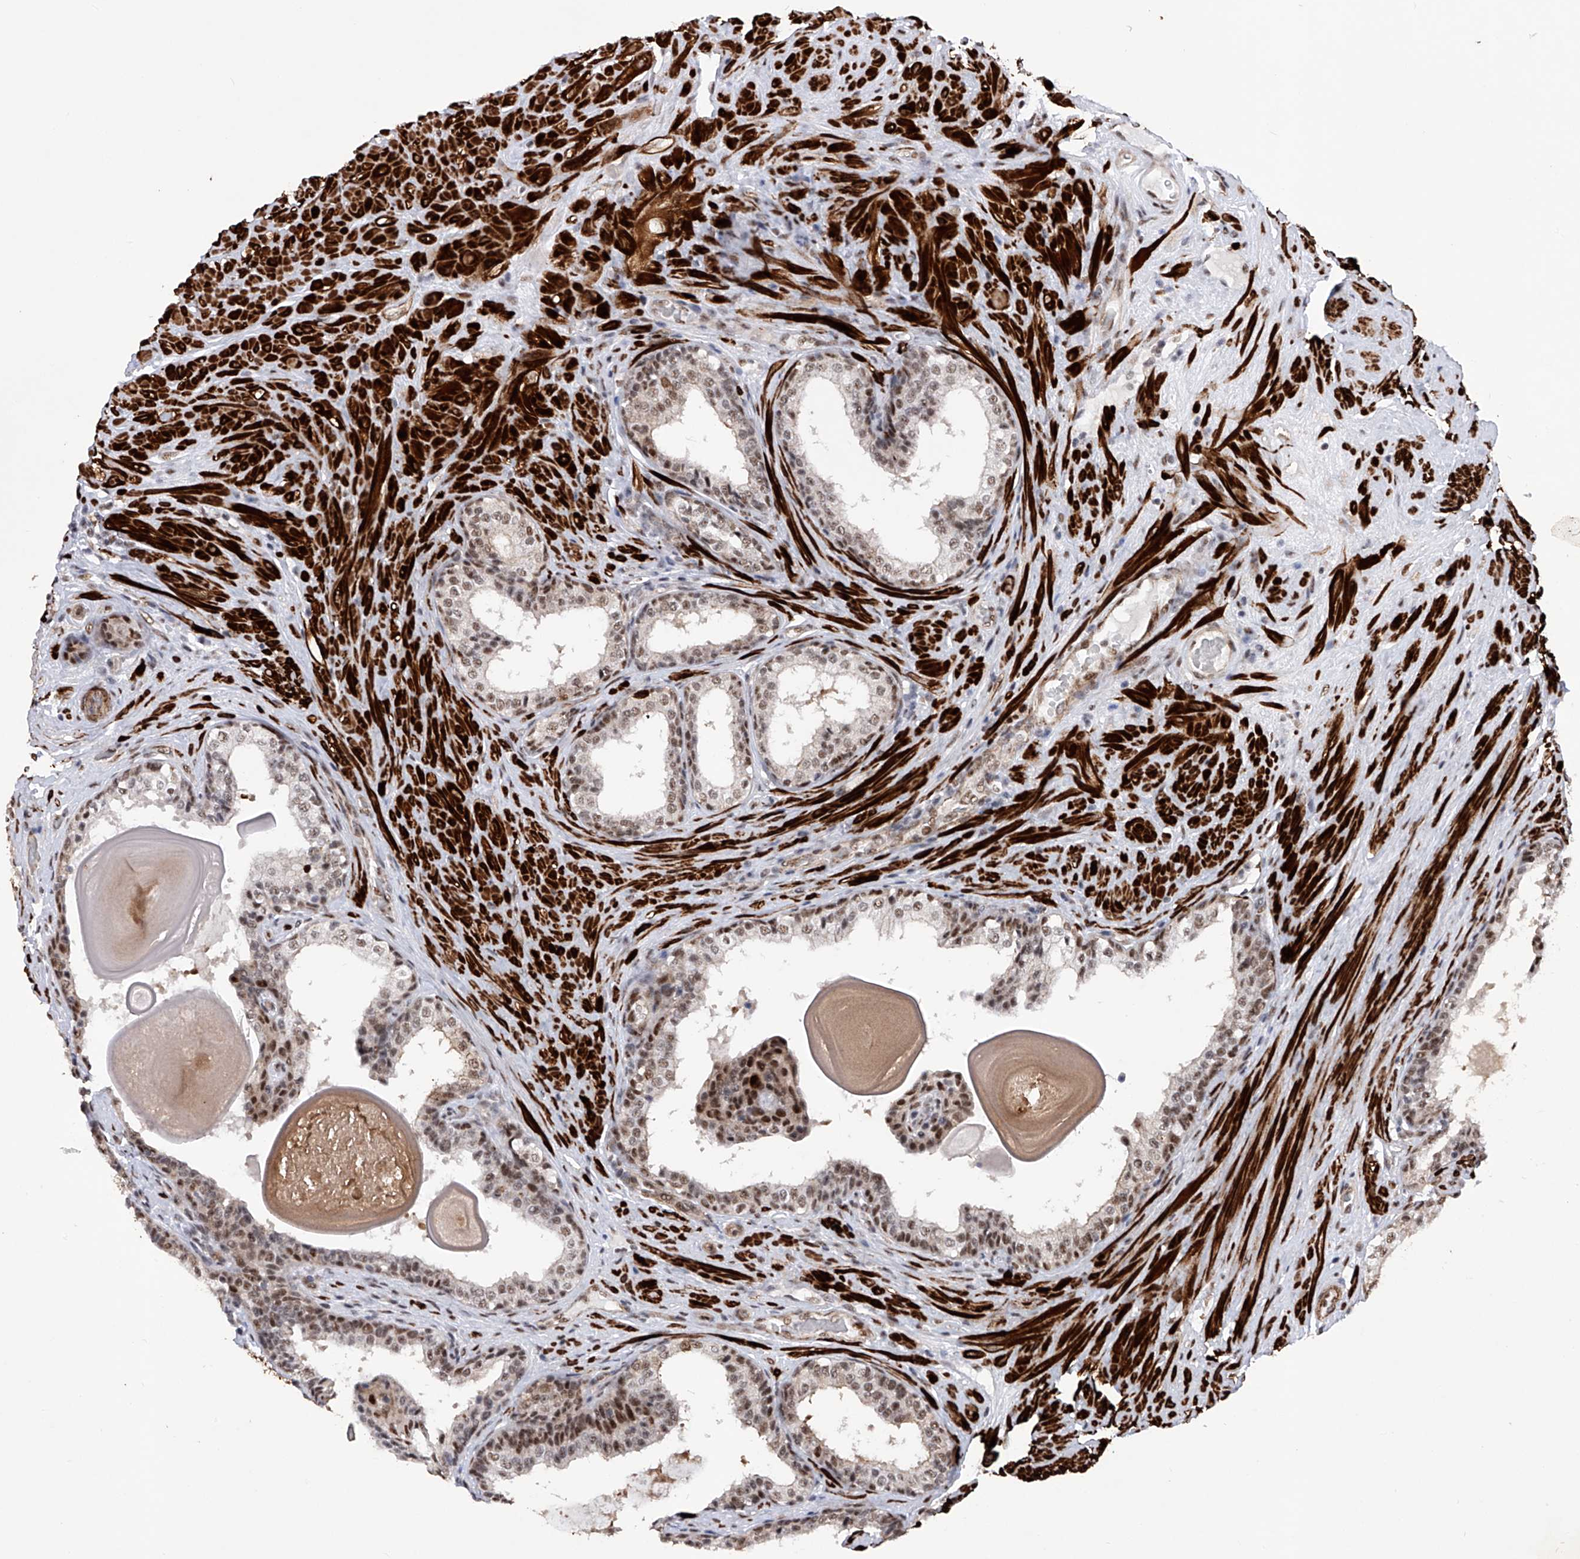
{"staining": {"intensity": "moderate", "quantity": ">75%", "location": "nuclear"}, "tissue": "prostate cancer", "cell_type": "Tumor cells", "image_type": "cancer", "snomed": [{"axis": "morphology", "description": "Adenocarcinoma, High grade"}, {"axis": "topography", "description": "Prostate"}], "caption": "Human prostate high-grade adenocarcinoma stained with a brown dye displays moderate nuclear positive staining in about >75% of tumor cells.", "gene": "NFATC4", "patient": {"sex": "male", "age": 56}}